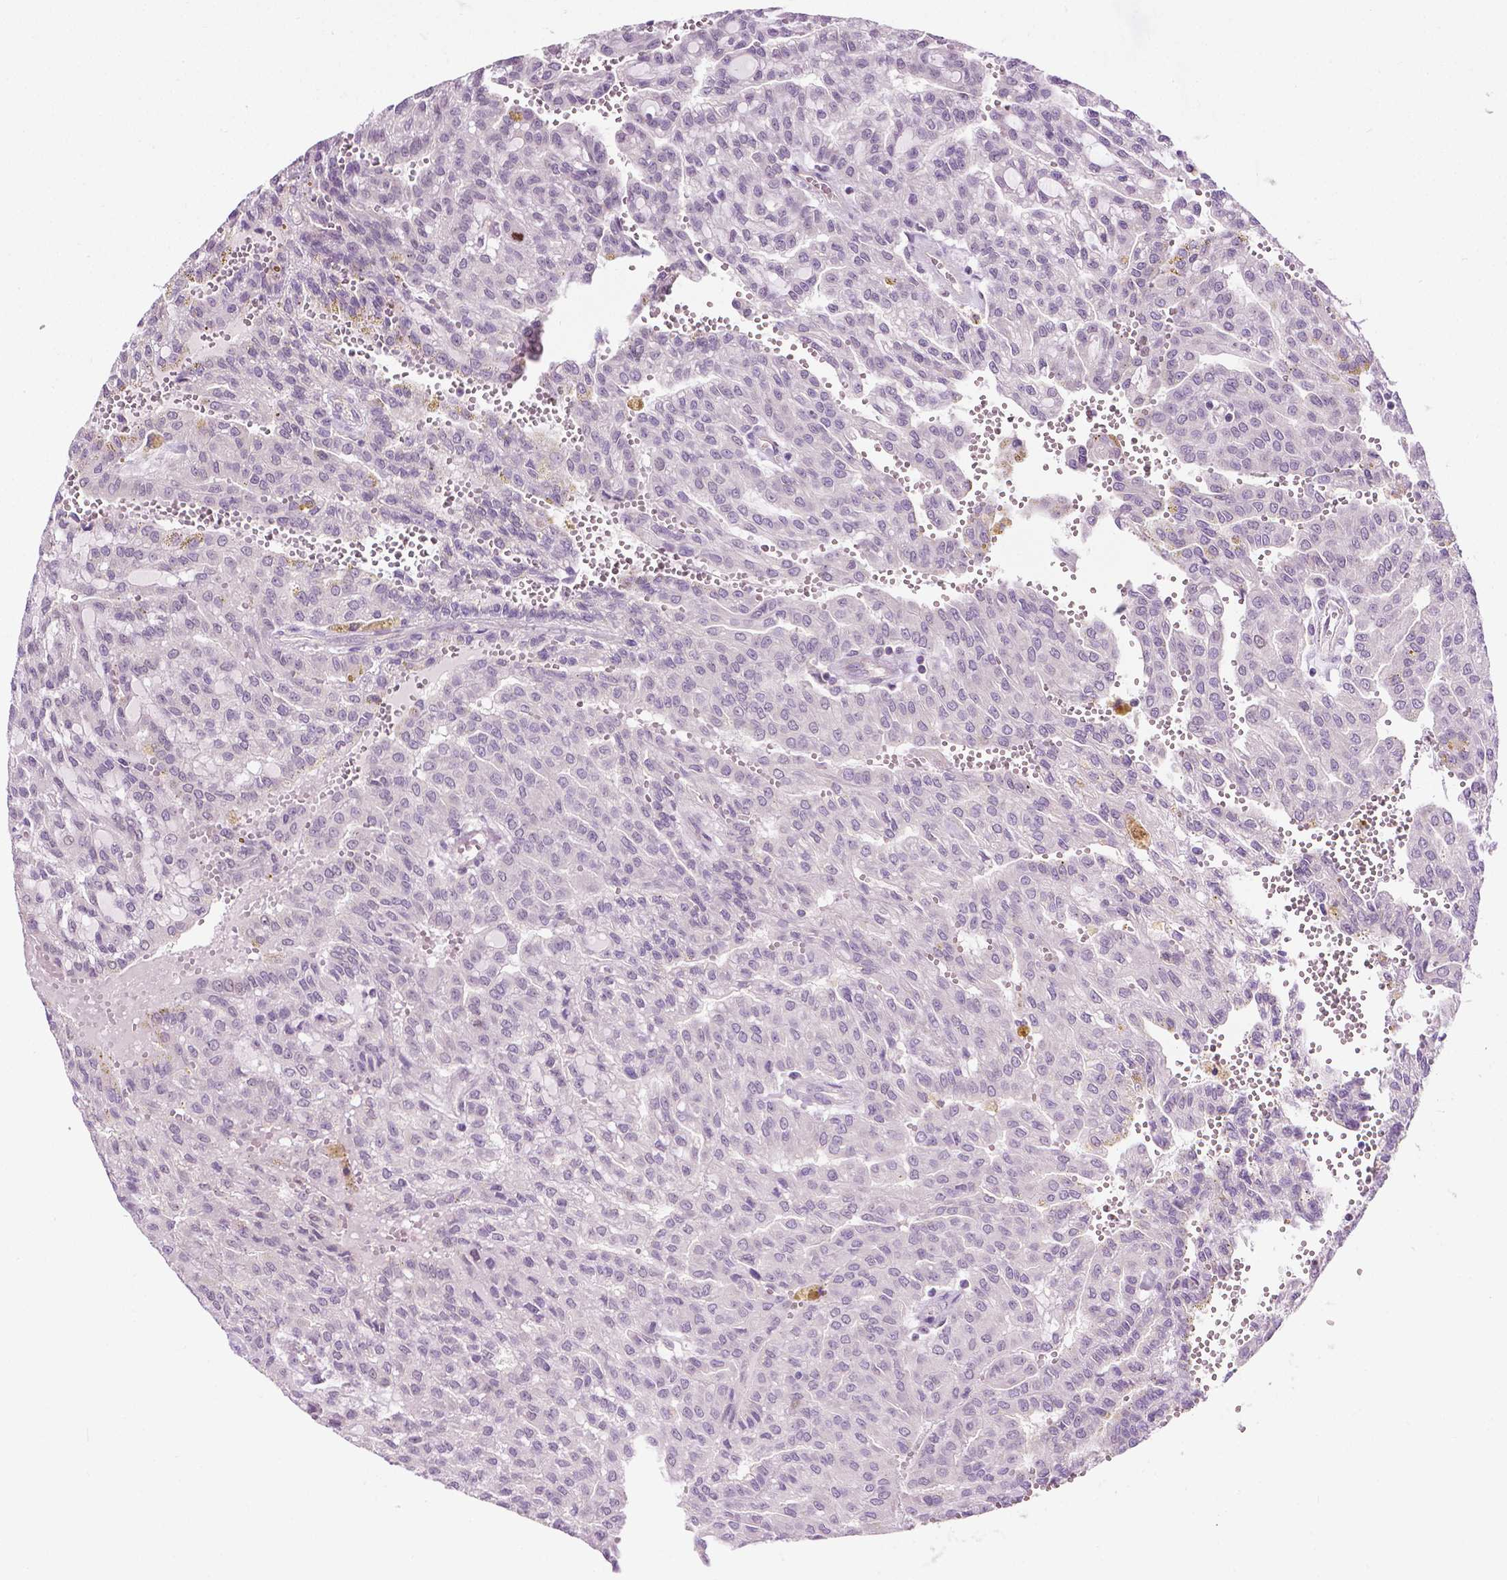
{"staining": {"intensity": "negative", "quantity": "none", "location": "none"}, "tissue": "renal cancer", "cell_type": "Tumor cells", "image_type": "cancer", "snomed": [{"axis": "morphology", "description": "Adenocarcinoma, NOS"}, {"axis": "topography", "description": "Kidney"}], "caption": "The immunohistochemistry micrograph has no significant staining in tumor cells of renal cancer tissue.", "gene": "DENND4A", "patient": {"sex": "male", "age": 63}}